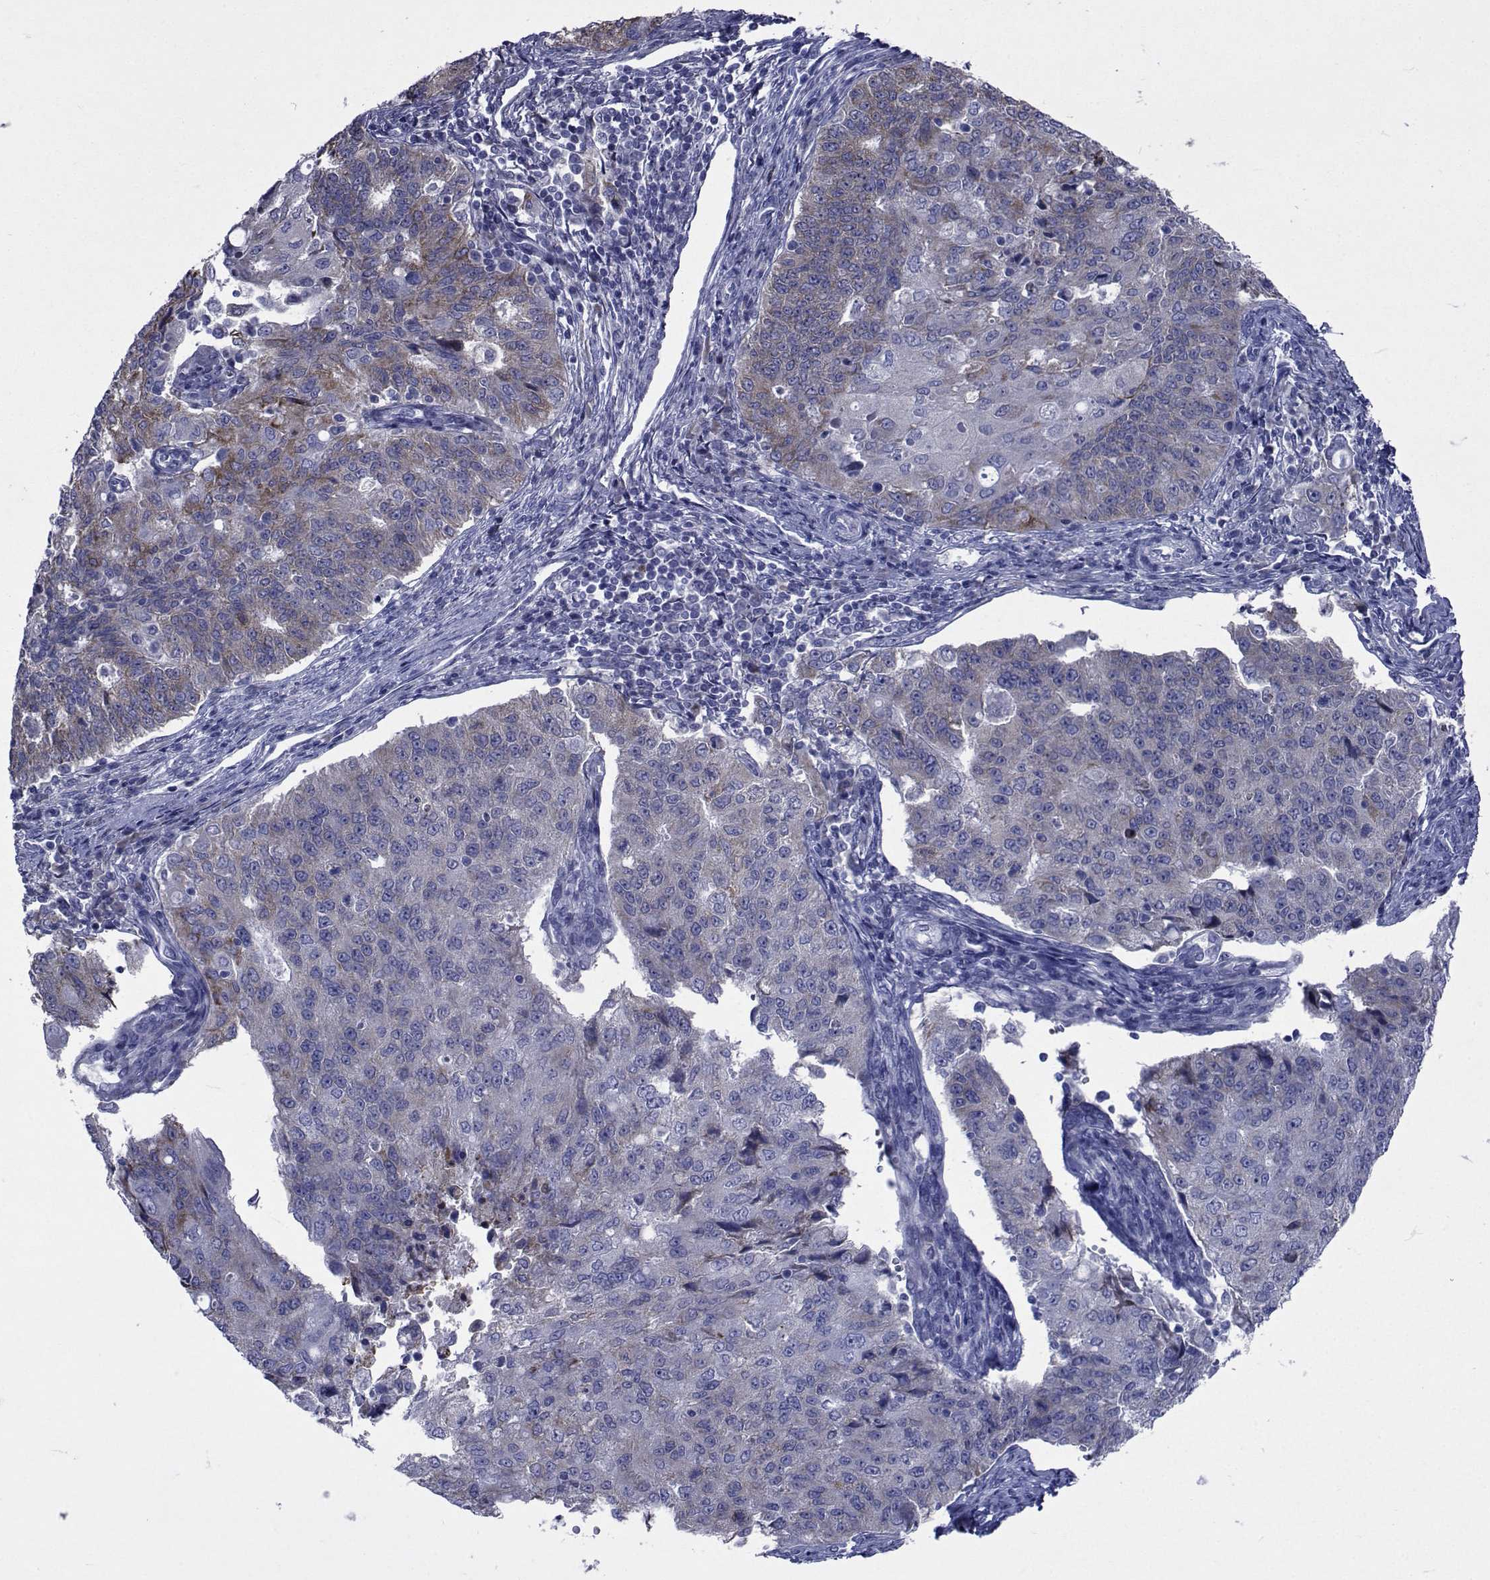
{"staining": {"intensity": "moderate", "quantity": "<25%", "location": "cytoplasmic/membranous"}, "tissue": "endometrial cancer", "cell_type": "Tumor cells", "image_type": "cancer", "snomed": [{"axis": "morphology", "description": "Adenocarcinoma, NOS"}, {"axis": "topography", "description": "Endometrium"}], "caption": "This histopathology image displays immunohistochemistry staining of human endometrial cancer (adenocarcinoma), with low moderate cytoplasmic/membranous positivity in approximately <25% of tumor cells.", "gene": "ROPN1", "patient": {"sex": "female", "age": 43}}